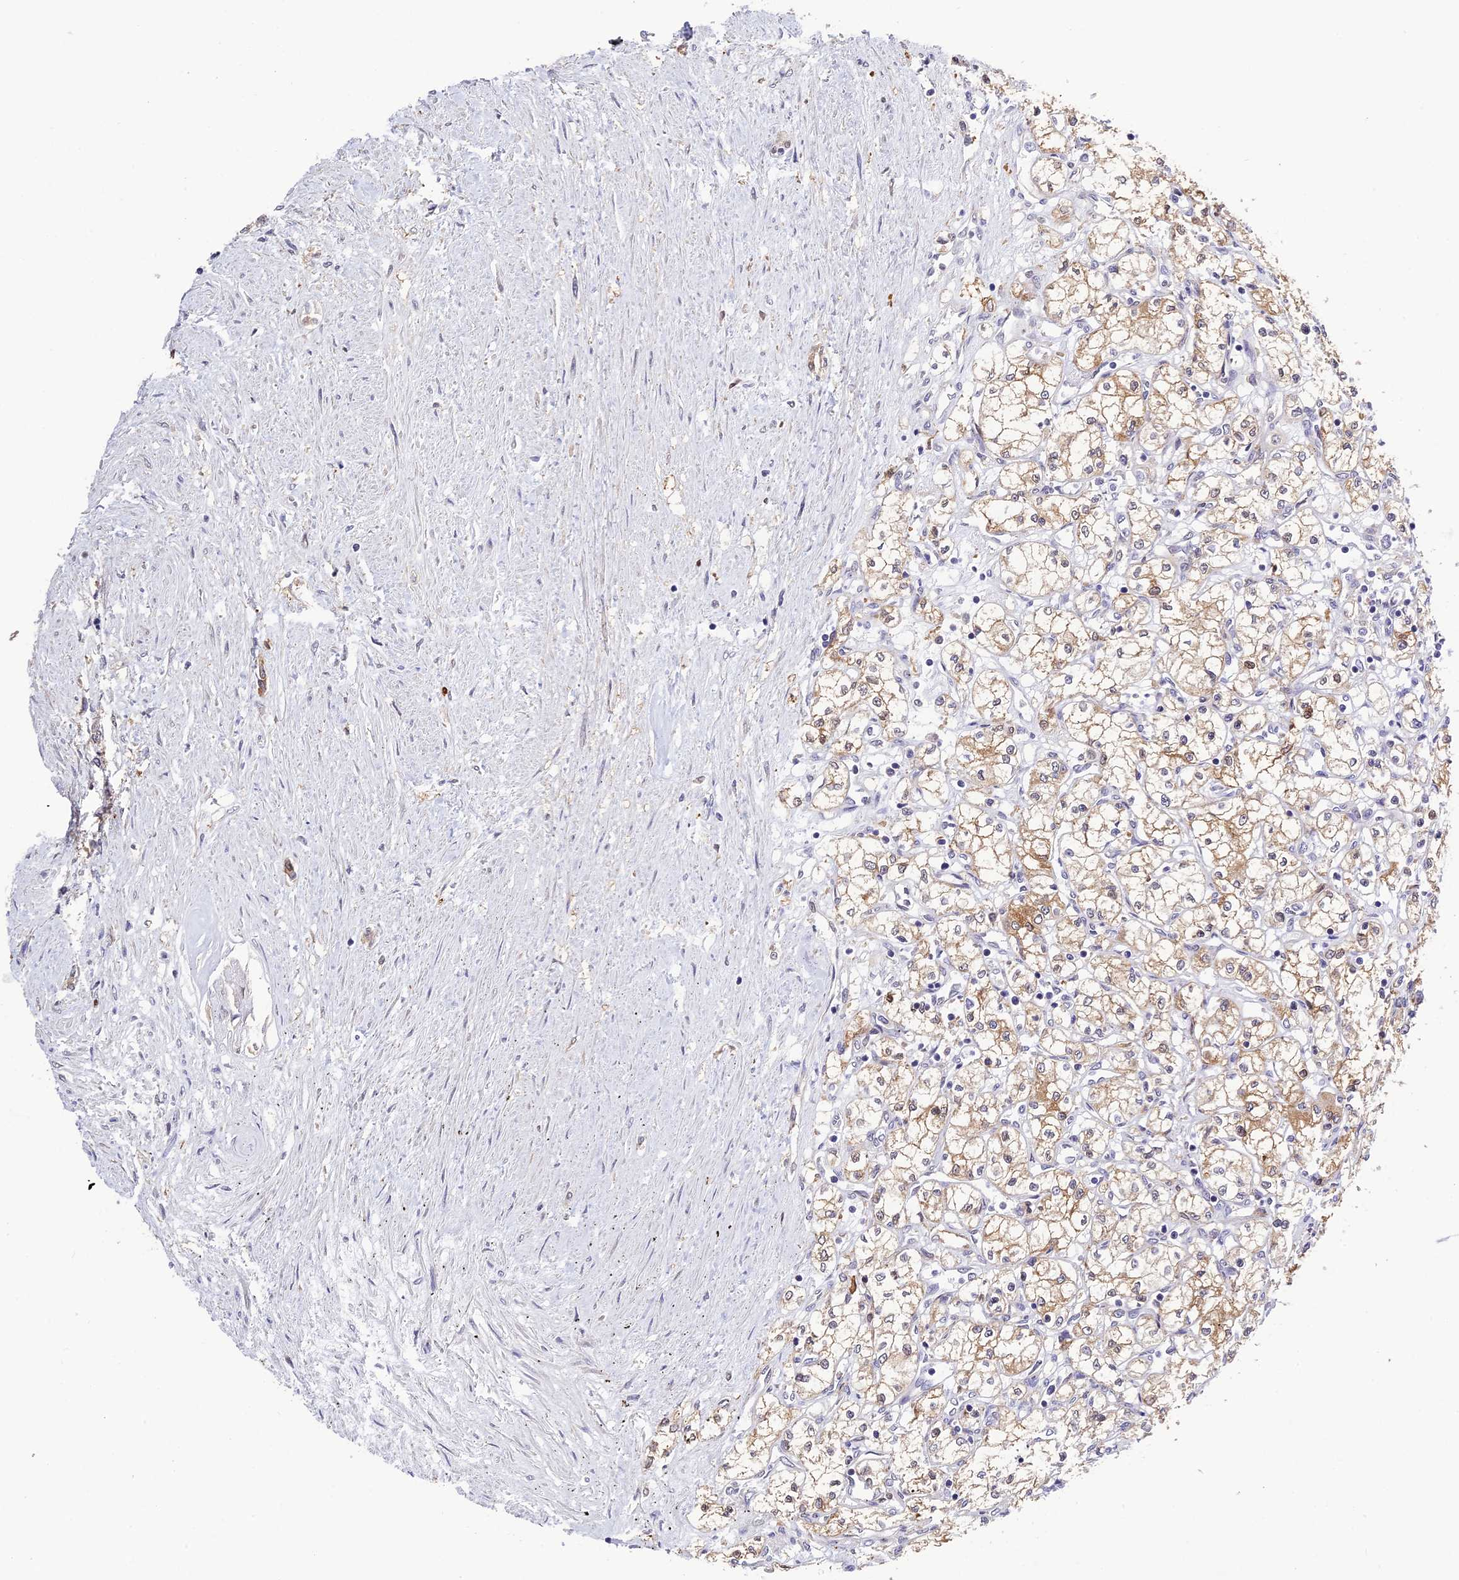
{"staining": {"intensity": "moderate", "quantity": "25%-75%", "location": "cytoplasmic/membranous"}, "tissue": "renal cancer", "cell_type": "Tumor cells", "image_type": "cancer", "snomed": [{"axis": "morphology", "description": "Adenocarcinoma, NOS"}, {"axis": "topography", "description": "Kidney"}], "caption": "Immunohistochemistry histopathology image of human renal adenocarcinoma stained for a protein (brown), which exhibits medium levels of moderate cytoplasmic/membranous positivity in about 25%-75% of tumor cells.", "gene": "MNS1", "patient": {"sex": "male", "age": 59}}